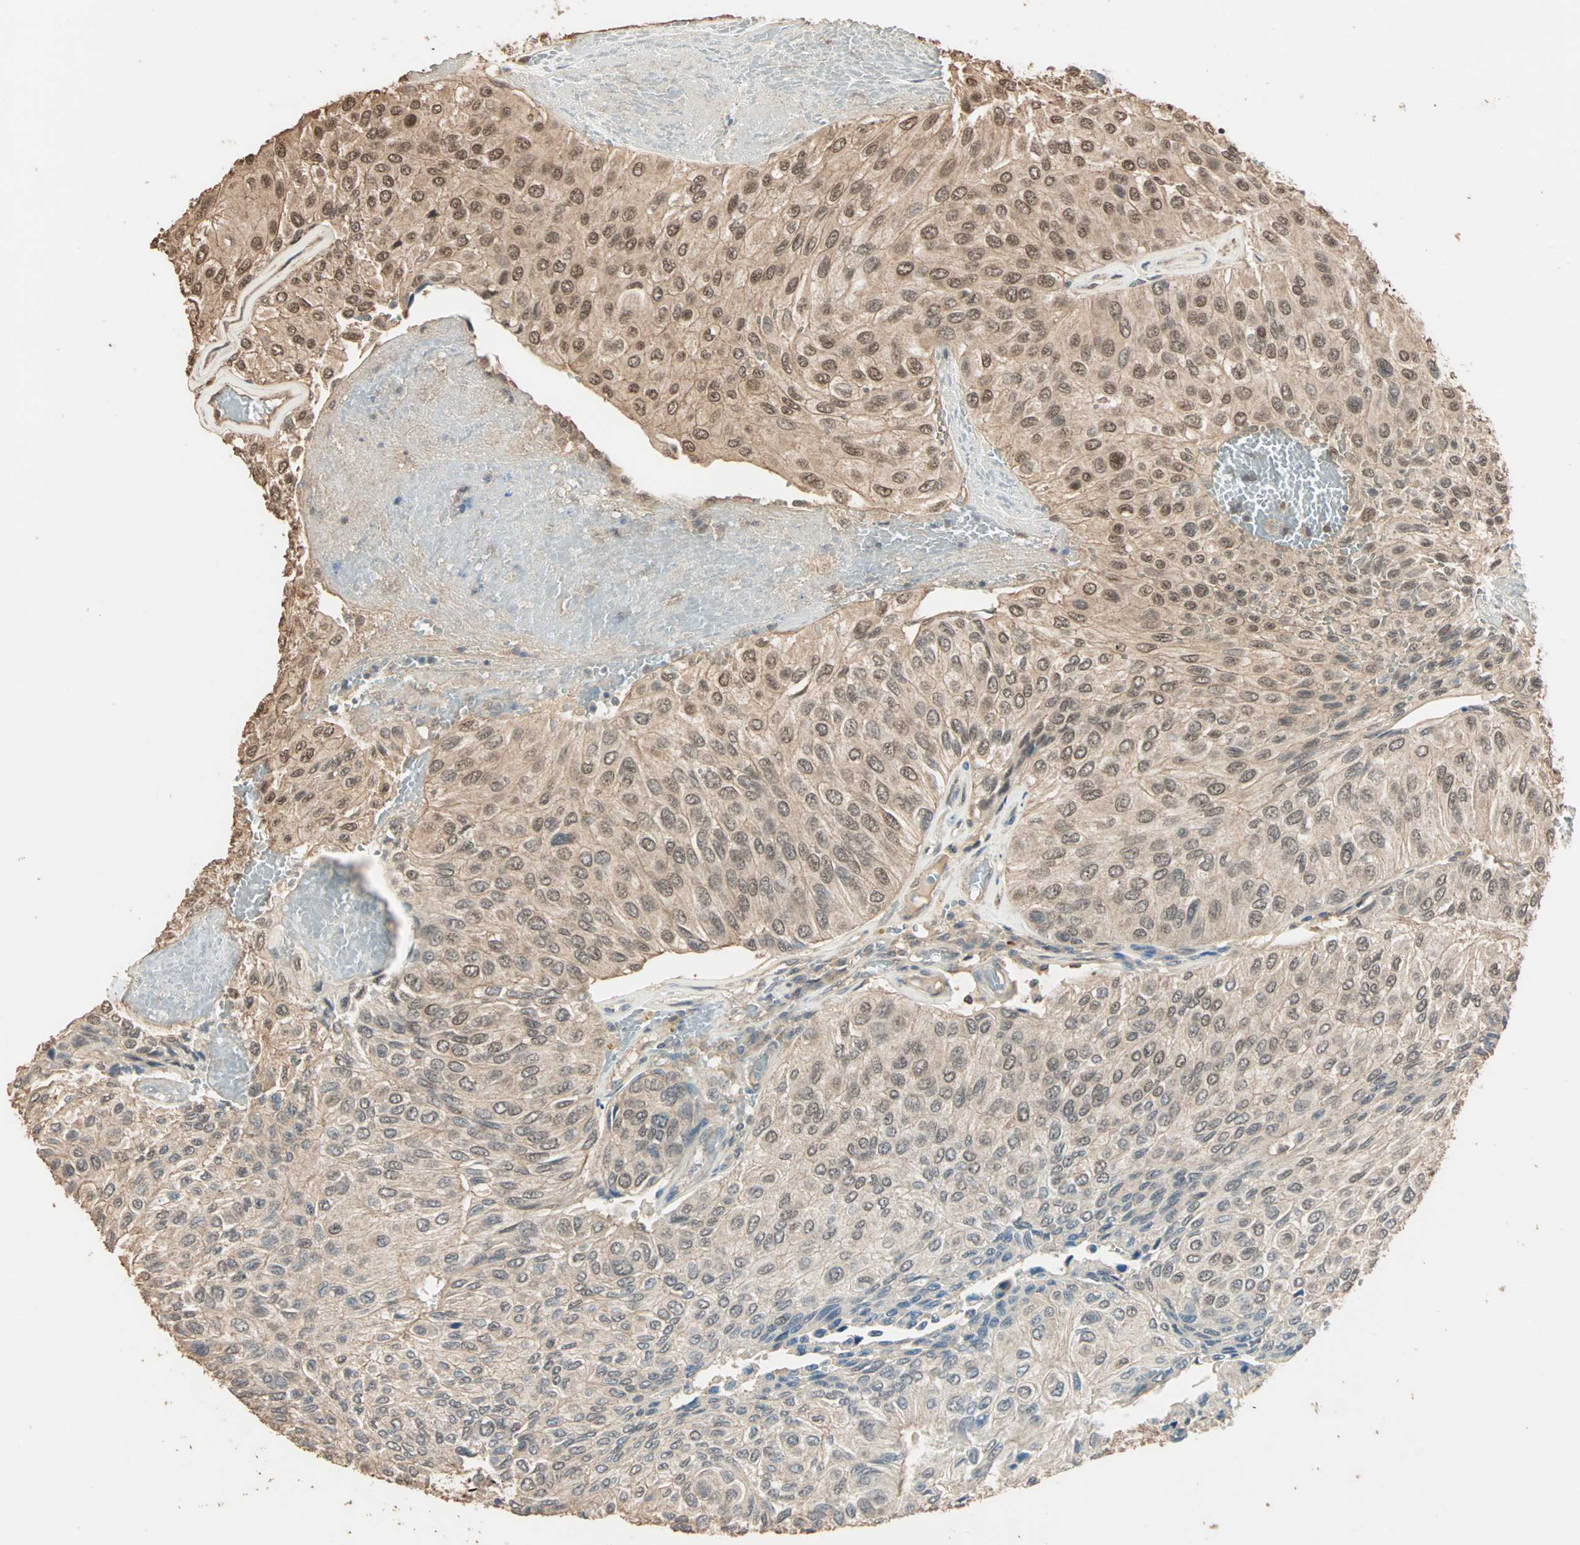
{"staining": {"intensity": "moderate", "quantity": ">75%", "location": "cytoplasmic/membranous,nuclear"}, "tissue": "urothelial cancer", "cell_type": "Tumor cells", "image_type": "cancer", "snomed": [{"axis": "morphology", "description": "Urothelial carcinoma, High grade"}, {"axis": "topography", "description": "Urinary bladder"}], "caption": "Immunohistochemical staining of human urothelial cancer exhibits moderate cytoplasmic/membranous and nuclear protein staining in about >75% of tumor cells.", "gene": "ZBTB33", "patient": {"sex": "male", "age": 66}}